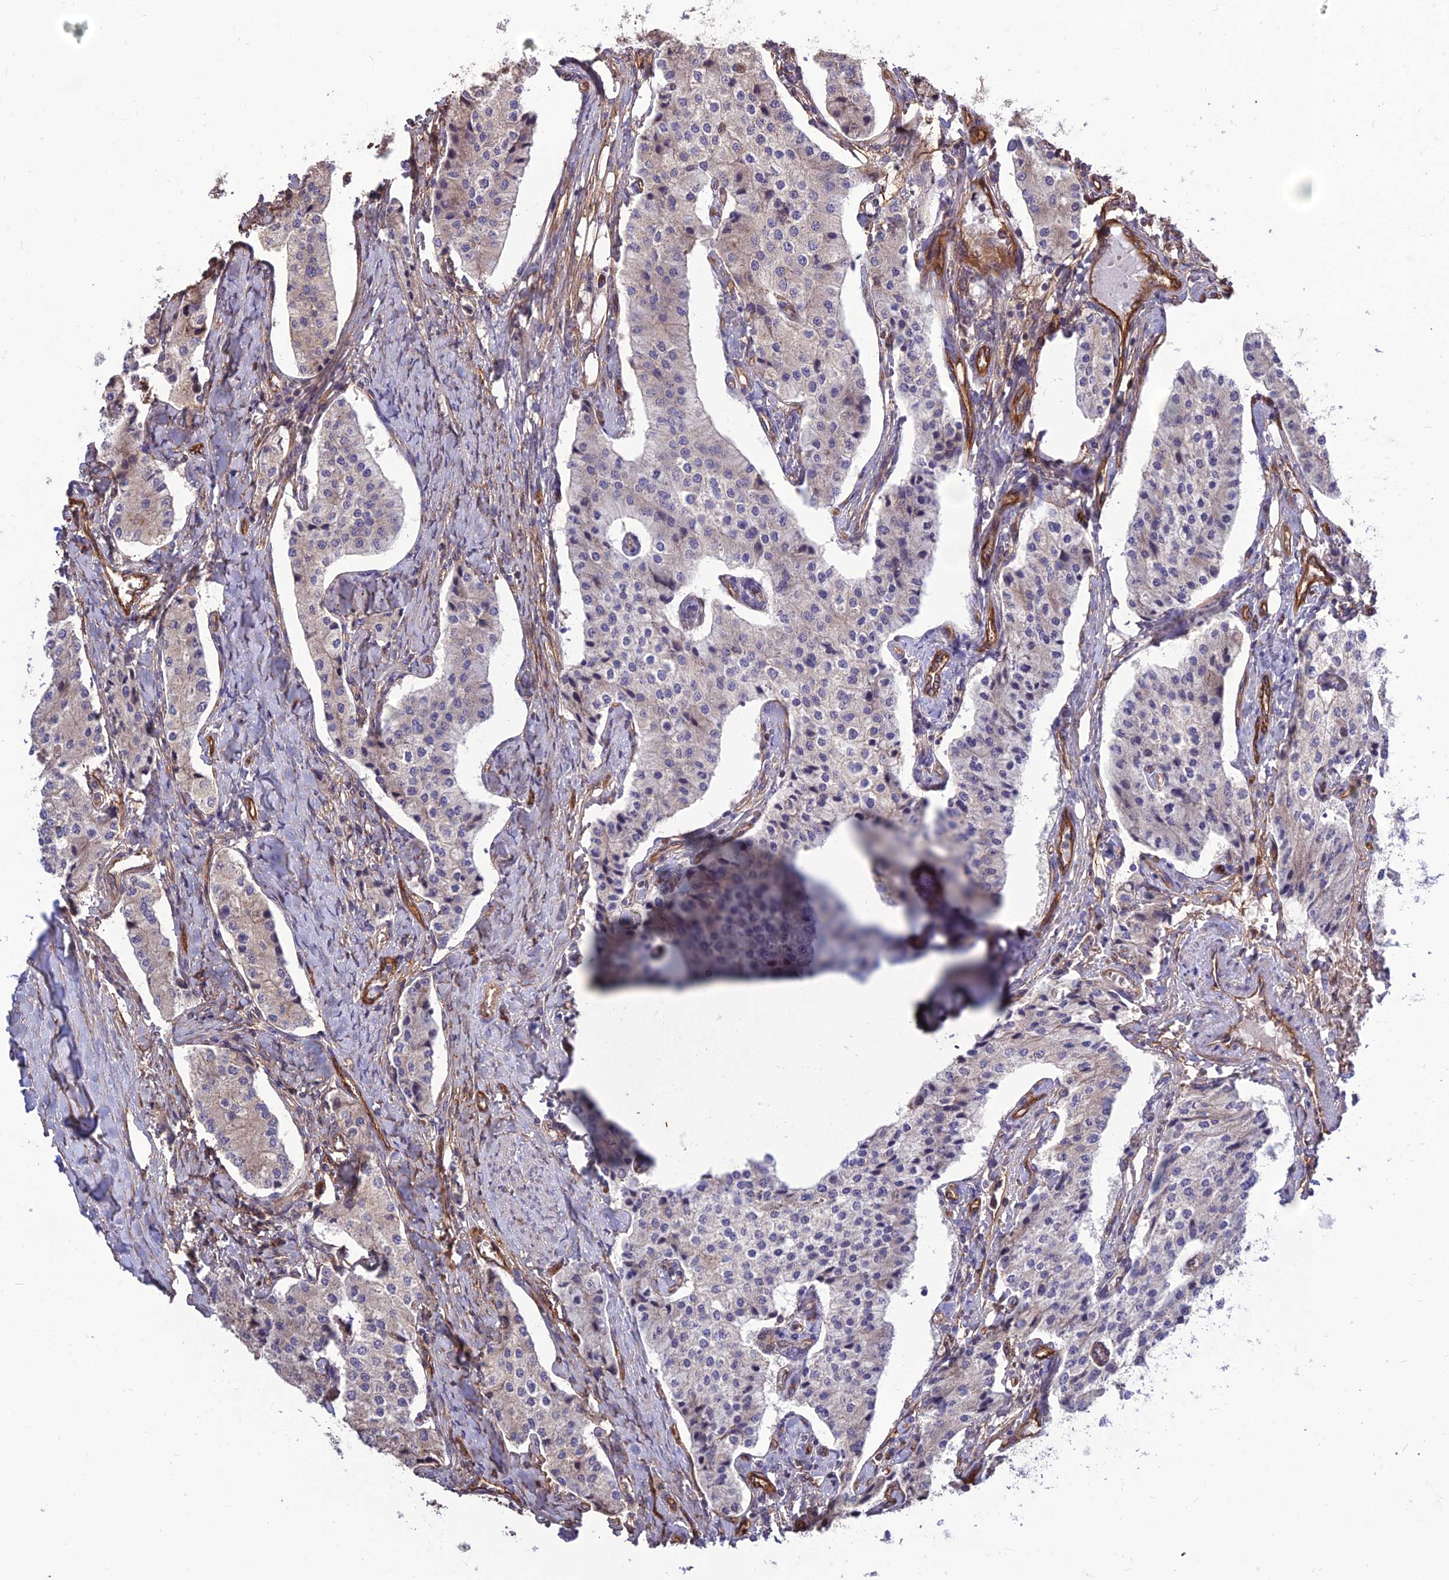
{"staining": {"intensity": "negative", "quantity": "none", "location": "none"}, "tissue": "carcinoid", "cell_type": "Tumor cells", "image_type": "cancer", "snomed": [{"axis": "morphology", "description": "Carcinoid, malignant, NOS"}, {"axis": "topography", "description": "Colon"}], "caption": "IHC photomicrograph of neoplastic tissue: carcinoid (malignant) stained with DAB (3,3'-diaminobenzidine) demonstrates no significant protein staining in tumor cells.", "gene": "CRTAP", "patient": {"sex": "female", "age": 52}}